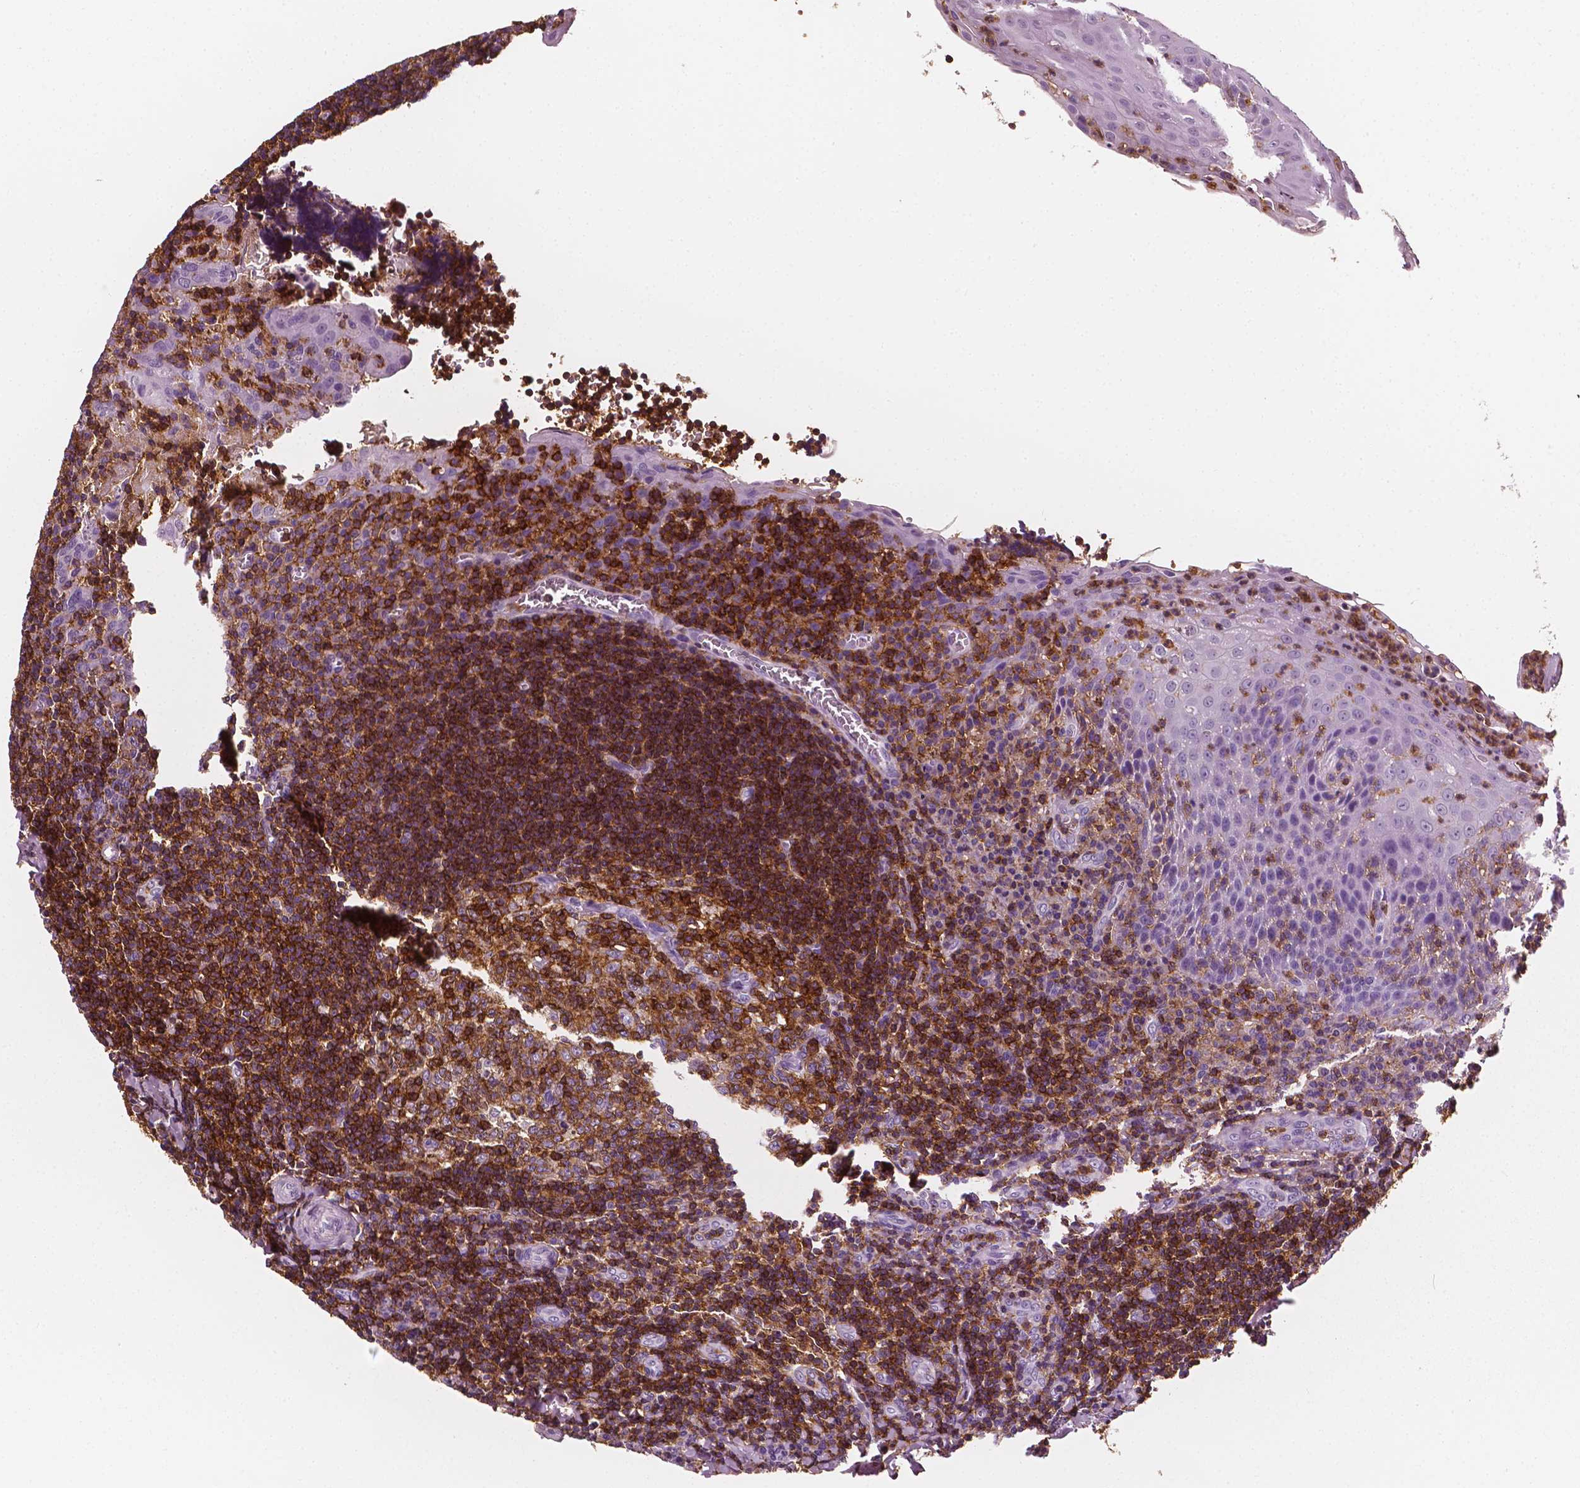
{"staining": {"intensity": "strong", "quantity": "25%-75%", "location": "cytoplasmic/membranous"}, "tissue": "tonsil", "cell_type": "Germinal center cells", "image_type": "normal", "snomed": [{"axis": "morphology", "description": "Normal tissue, NOS"}, {"axis": "morphology", "description": "Inflammation, NOS"}, {"axis": "topography", "description": "Tonsil"}], "caption": "Immunohistochemistry (DAB (3,3'-diaminobenzidine)) staining of unremarkable tonsil demonstrates strong cytoplasmic/membranous protein positivity in approximately 25%-75% of germinal center cells. The protein of interest is shown in brown color, while the nuclei are stained blue.", "gene": "PTPRC", "patient": {"sex": "female", "age": 31}}